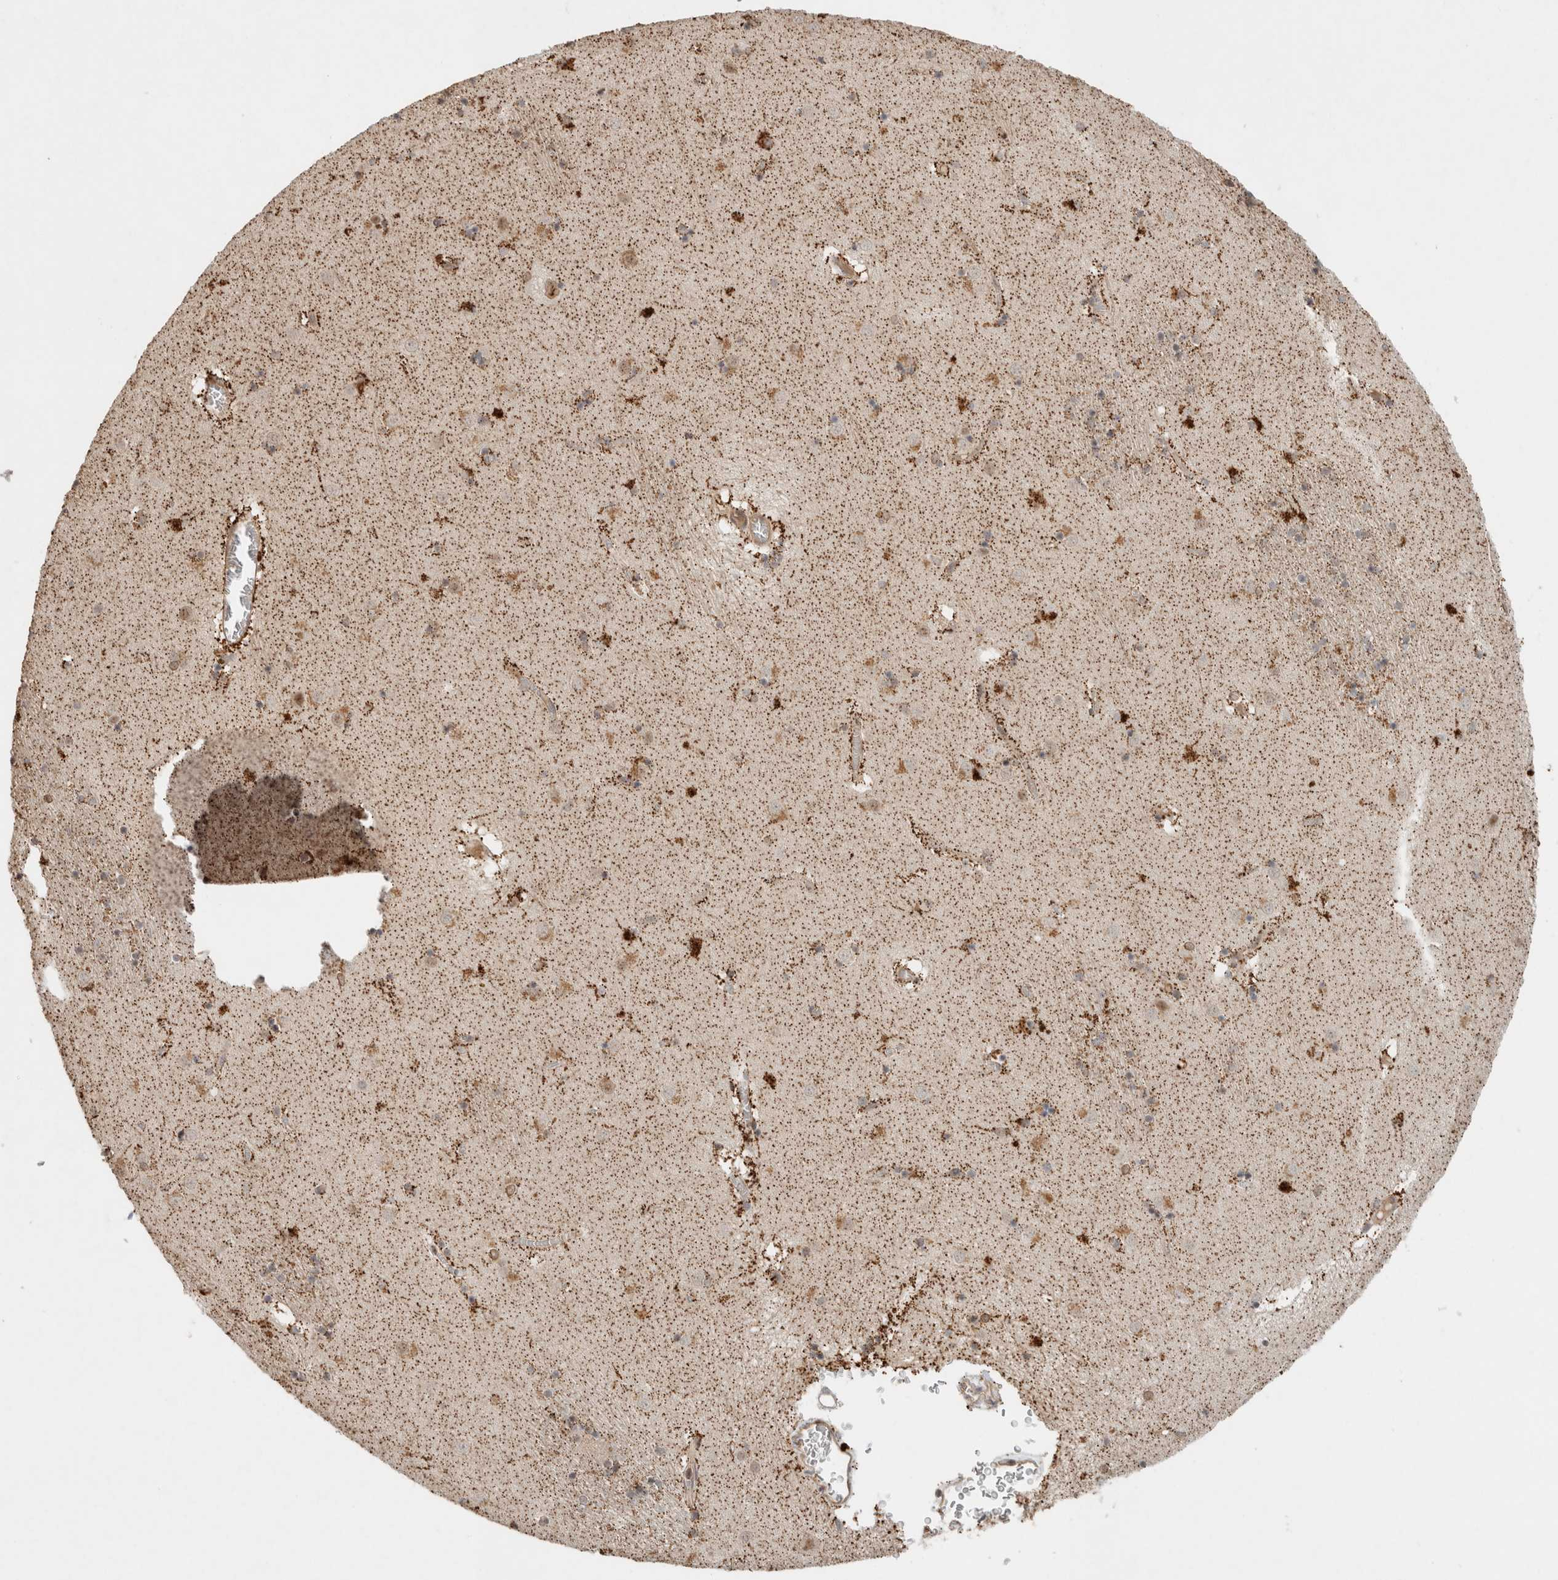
{"staining": {"intensity": "strong", "quantity": "25%-75%", "location": "cytoplasmic/membranous"}, "tissue": "caudate", "cell_type": "Glial cells", "image_type": "normal", "snomed": [{"axis": "morphology", "description": "Normal tissue, NOS"}, {"axis": "topography", "description": "Lateral ventricle wall"}], "caption": "Immunohistochemical staining of benign caudate shows high levels of strong cytoplasmic/membranous expression in about 25%-75% of glial cells.", "gene": "CAAP1", "patient": {"sex": "male", "age": 70}}